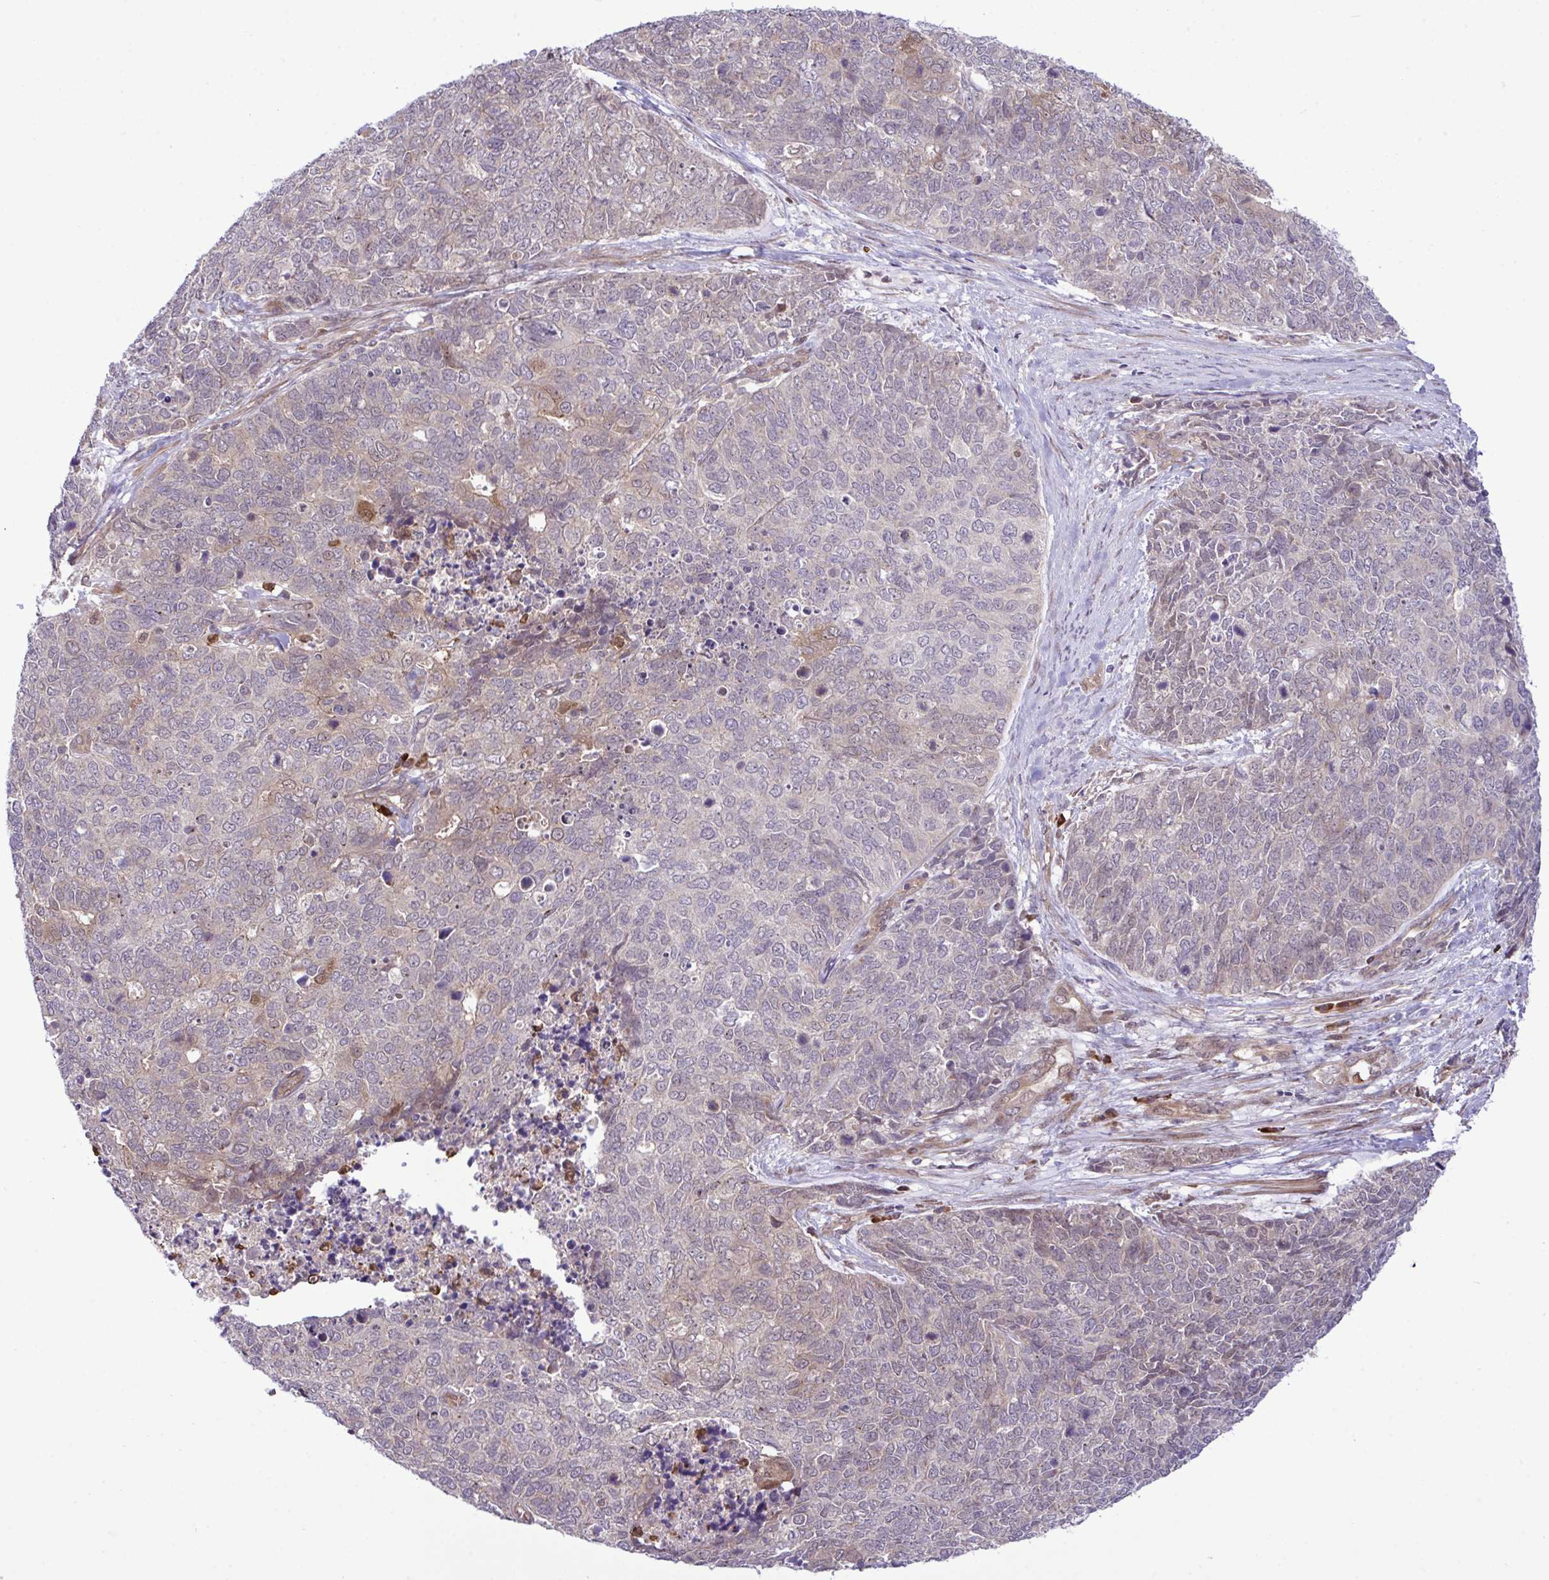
{"staining": {"intensity": "weak", "quantity": "<25%", "location": "cytoplasmic/membranous"}, "tissue": "cervical cancer", "cell_type": "Tumor cells", "image_type": "cancer", "snomed": [{"axis": "morphology", "description": "Adenocarcinoma, NOS"}, {"axis": "topography", "description": "Cervix"}], "caption": "This is a photomicrograph of immunohistochemistry staining of cervical adenocarcinoma, which shows no staining in tumor cells.", "gene": "CMPK1", "patient": {"sex": "female", "age": 63}}